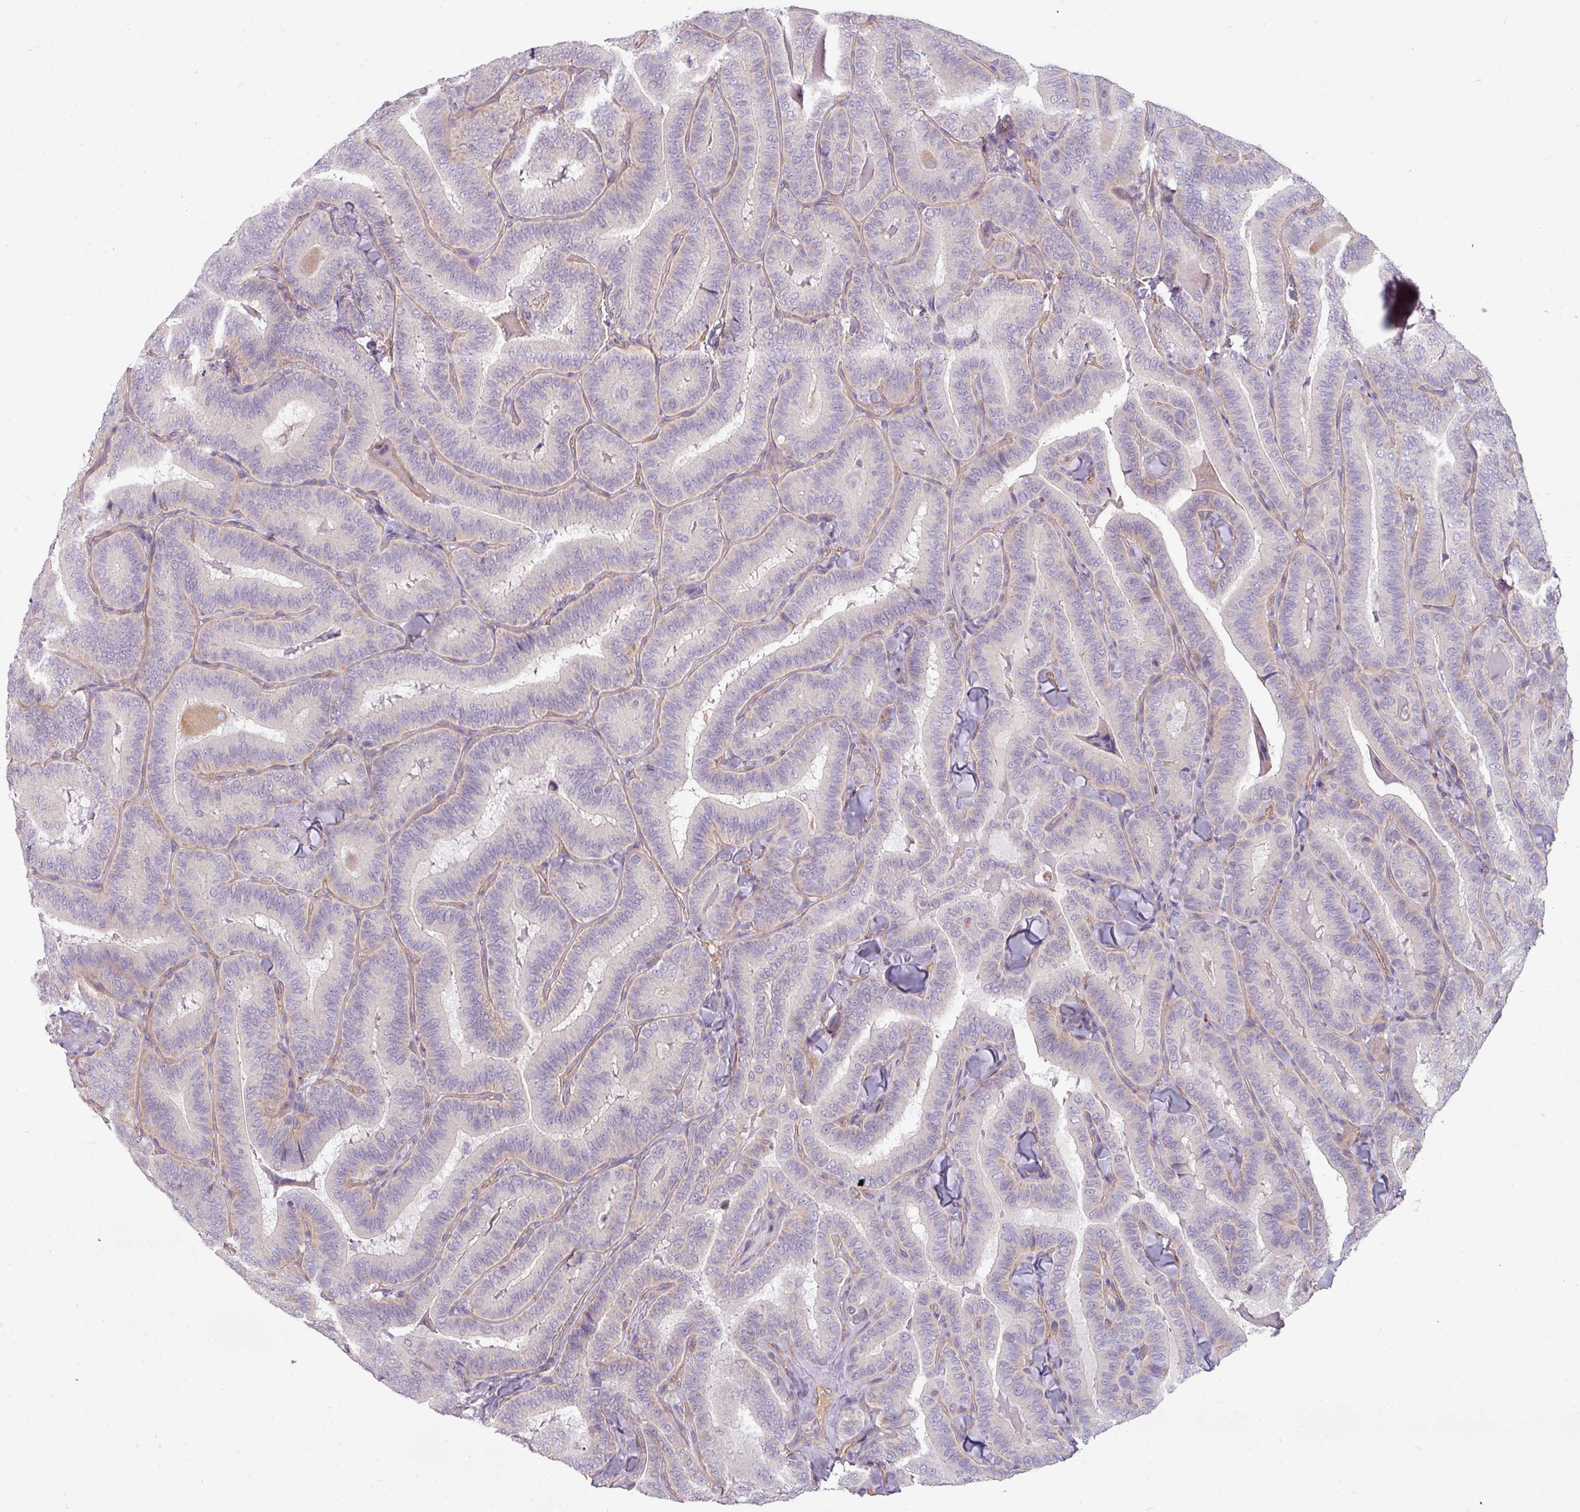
{"staining": {"intensity": "negative", "quantity": "none", "location": "none"}, "tissue": "thyroid cancer", "cell_type": "Tumor cells", "image_type": "cancer", "snomed": [{"axis": "morphology", "description": "Papillary adenocarcinoma, NOS"}, {"axis": "topography", "description": "Thyroid gland"}], "caption": "Human thyroid cancer (papillary adenocarcinoma) stained for a protein using immunohistochemistry displays no expression in tumor cells.", "gene": "BUD23", "patient": {"sex": "male", "age": 61}}